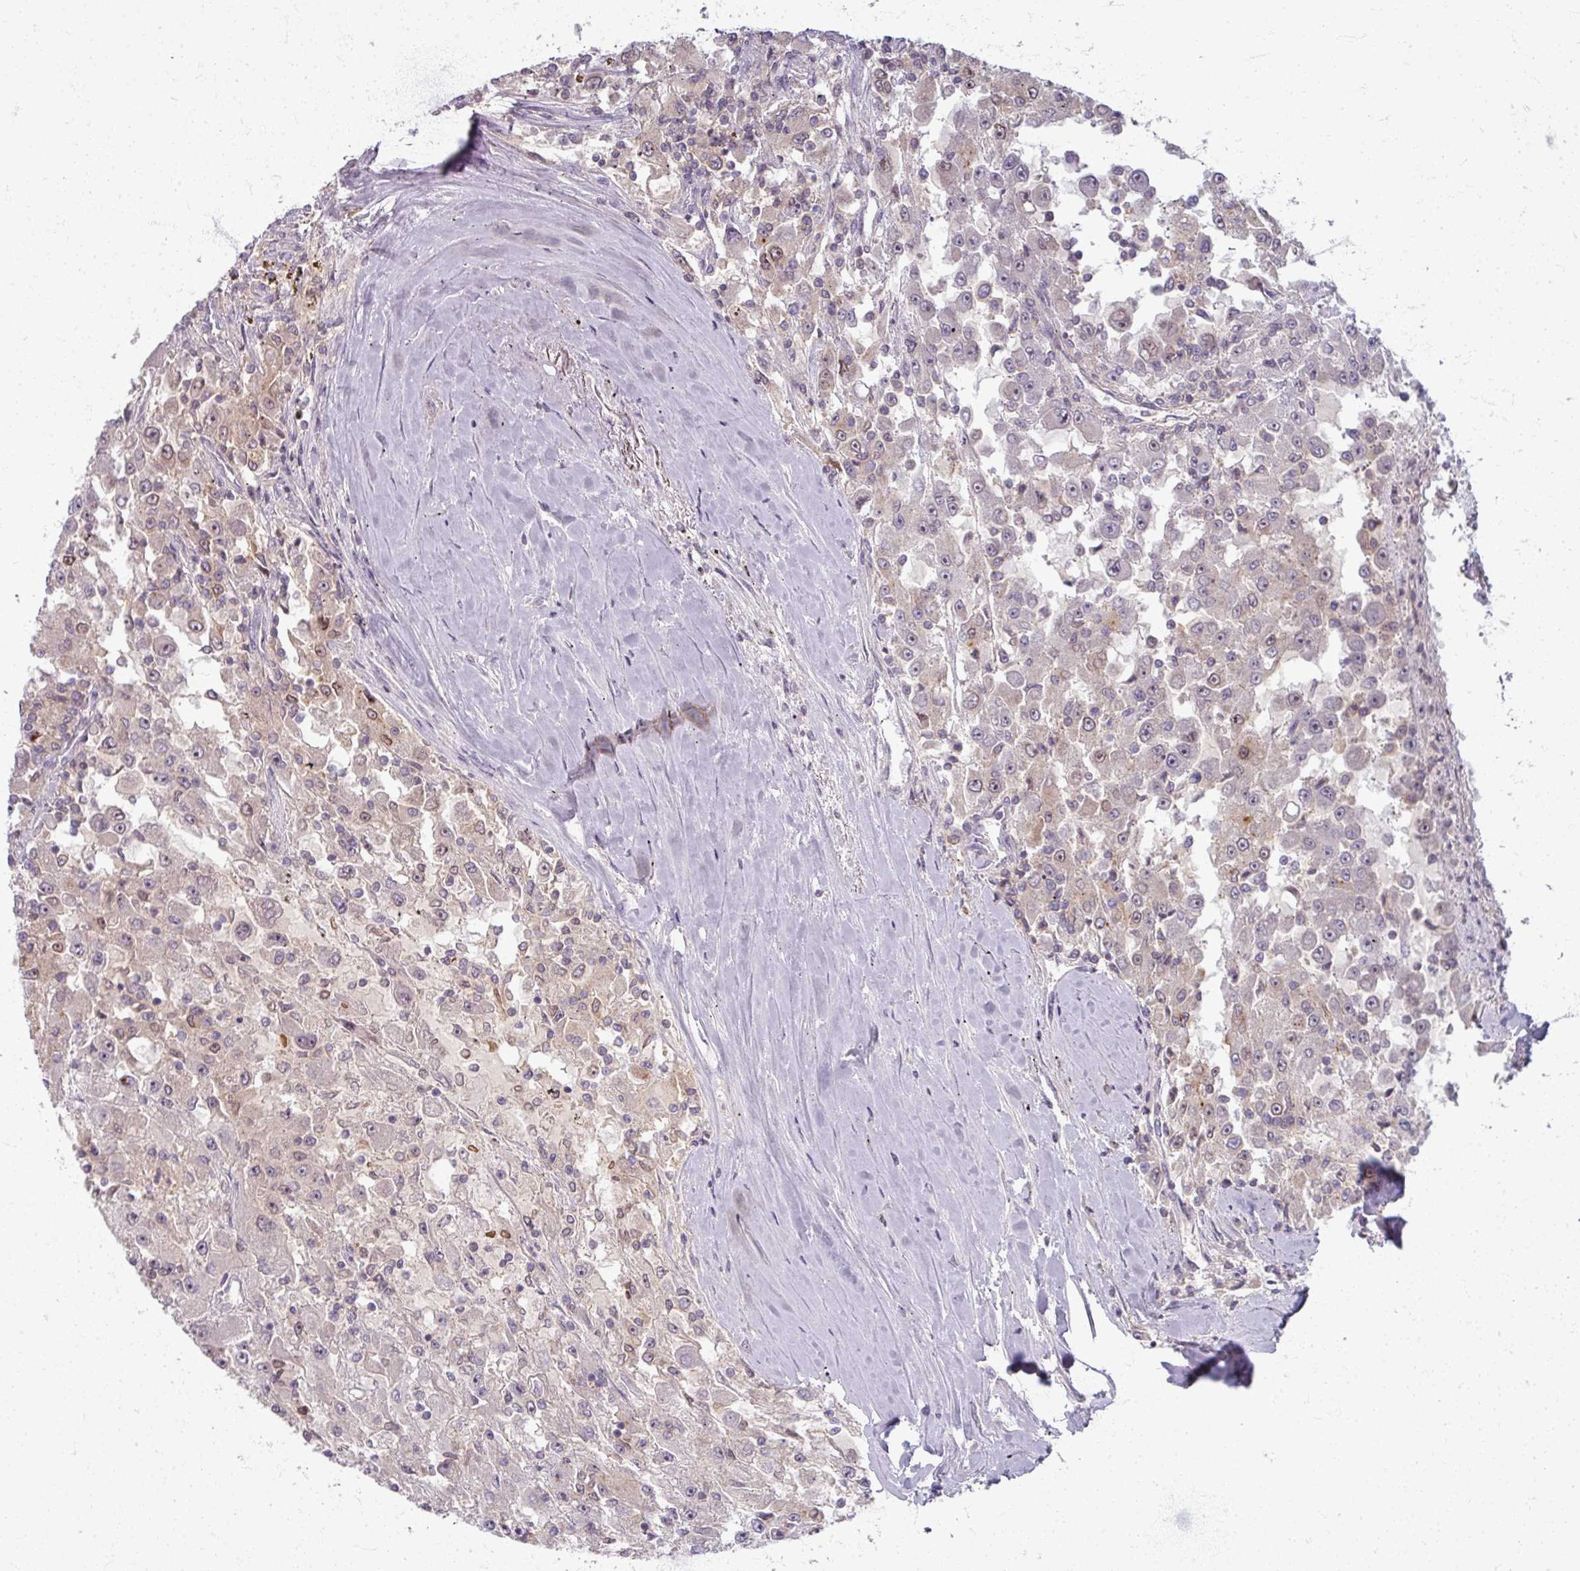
{"staining": {"intensity": "negative", "quantity": "none", "location": "none"}, "tissue": "renal cancer", "cell_type": "Tumor cells", "image_type": "cancer", "snomed": [{"axis": "morphology", "description": "Adenocarcinoma, NOS"}, {"axis": "topography", "description": "Kidney"}], "caption": "The immunohistochemistry photomicrograph has no significant expression in tumor cells of renal cancer (adenocarcinoma) tissue.", "gene": "TTLL7", "patient": {"sex": "female", "age": 67}}